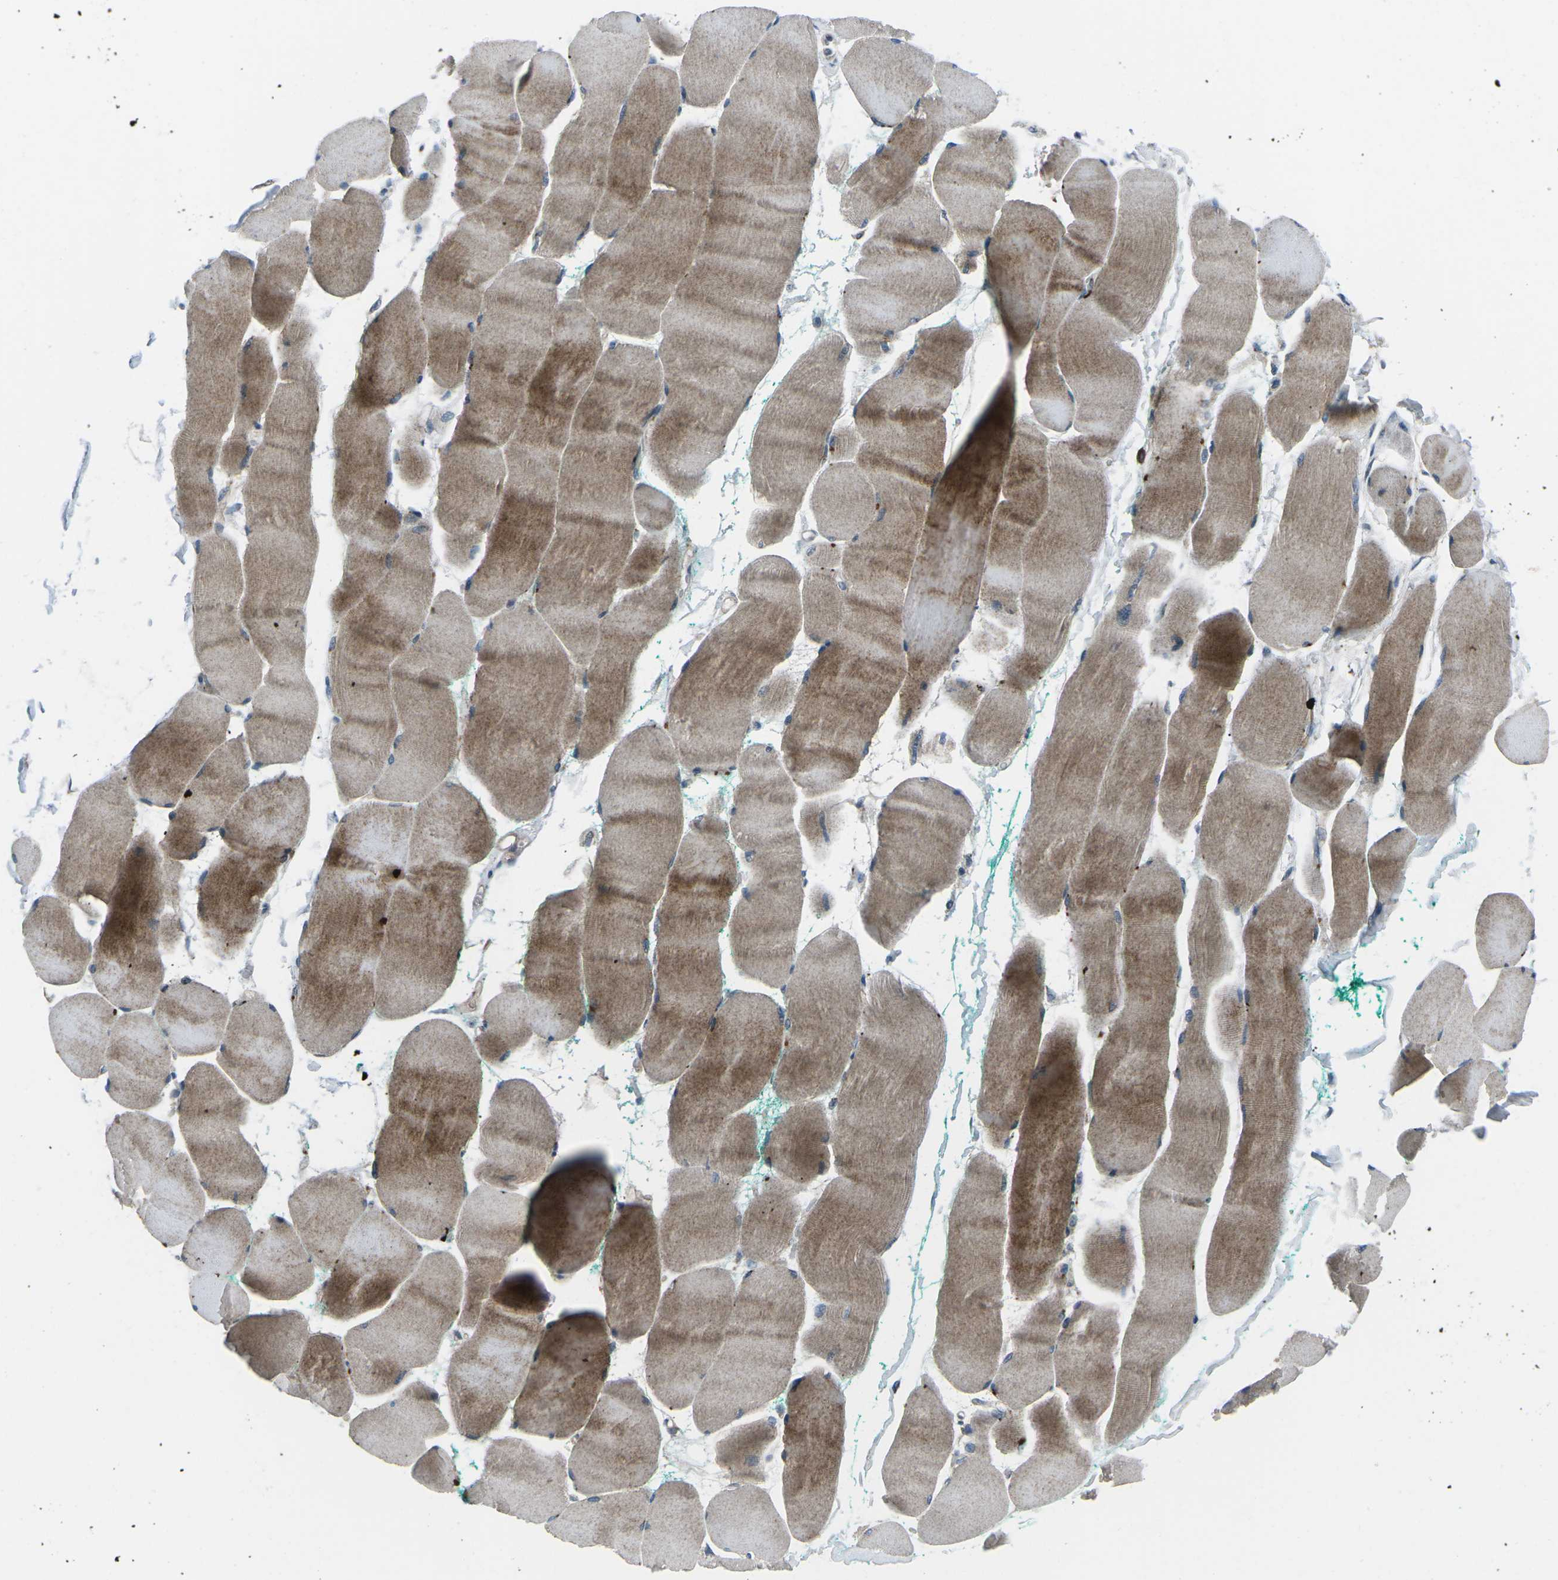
{"staining": {"intensity": "moderate", "quantity": "25%-75%", "location": "cytoplasmic/membranous"}, "tissue": "skeletal muscle", "cell_type": "Myocytes", "image_type": "normal", "snomed": [{"axis": "morphology", "description": "Normal tissue, NOS"}, {"axis": "morphology", "description": "Squamous cell carcinoma, NOS"}, {"axis": "topography", "description": "Skeletal muscle"}], "caption": "High-power microscopy captured an IHC histopathology image of normal skeletal muscle, revealing moderate cytoplasmic/membranous staining in about 25%-75% of myocytes.", "gene": "CDK16", "patient": {"sex": "male", "age": 51}}